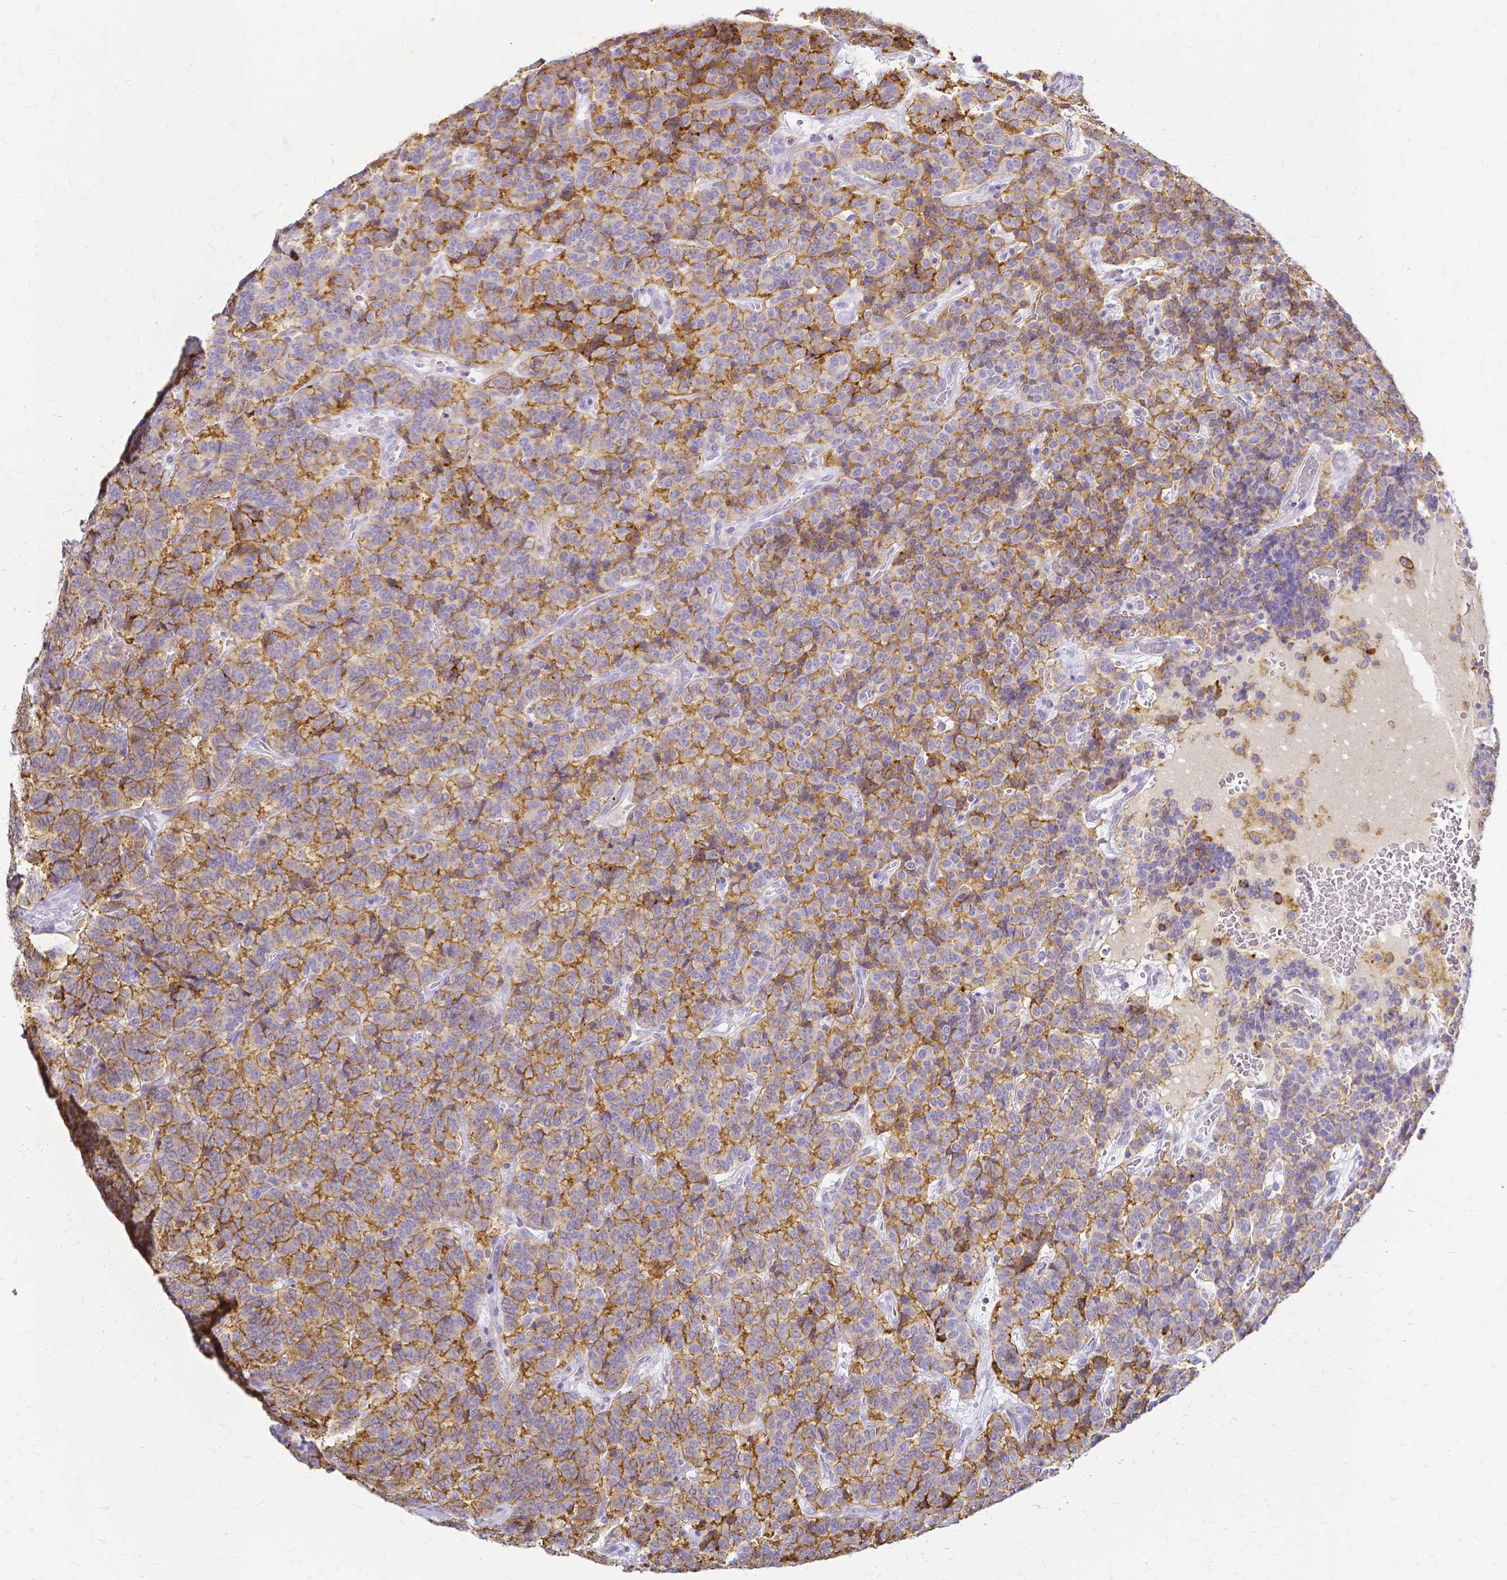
{"staining": {"intensity": "moderate", "quantity": "<25%", "location": "cytoplasmic/membranous"}, "tissue": "carcinoid", "cell_type": "Tumor cells", "image_type": "cancer", "snomed": [{"axis": "morphology", "description": "Carcinoid, malignant, NOS"}, {"axis": "topography", "description": "Pancreas"}], "caption": "Immunohistochemistry photomicrograph of carcinoid (malignant) stained for a protein (brown), which displays low levels of moderate cytoplasmic/membranous staining in approximately <25% of tumor cells.", "gene": "HSPA12A", "patient": {"sex": "male", "age": 36}}